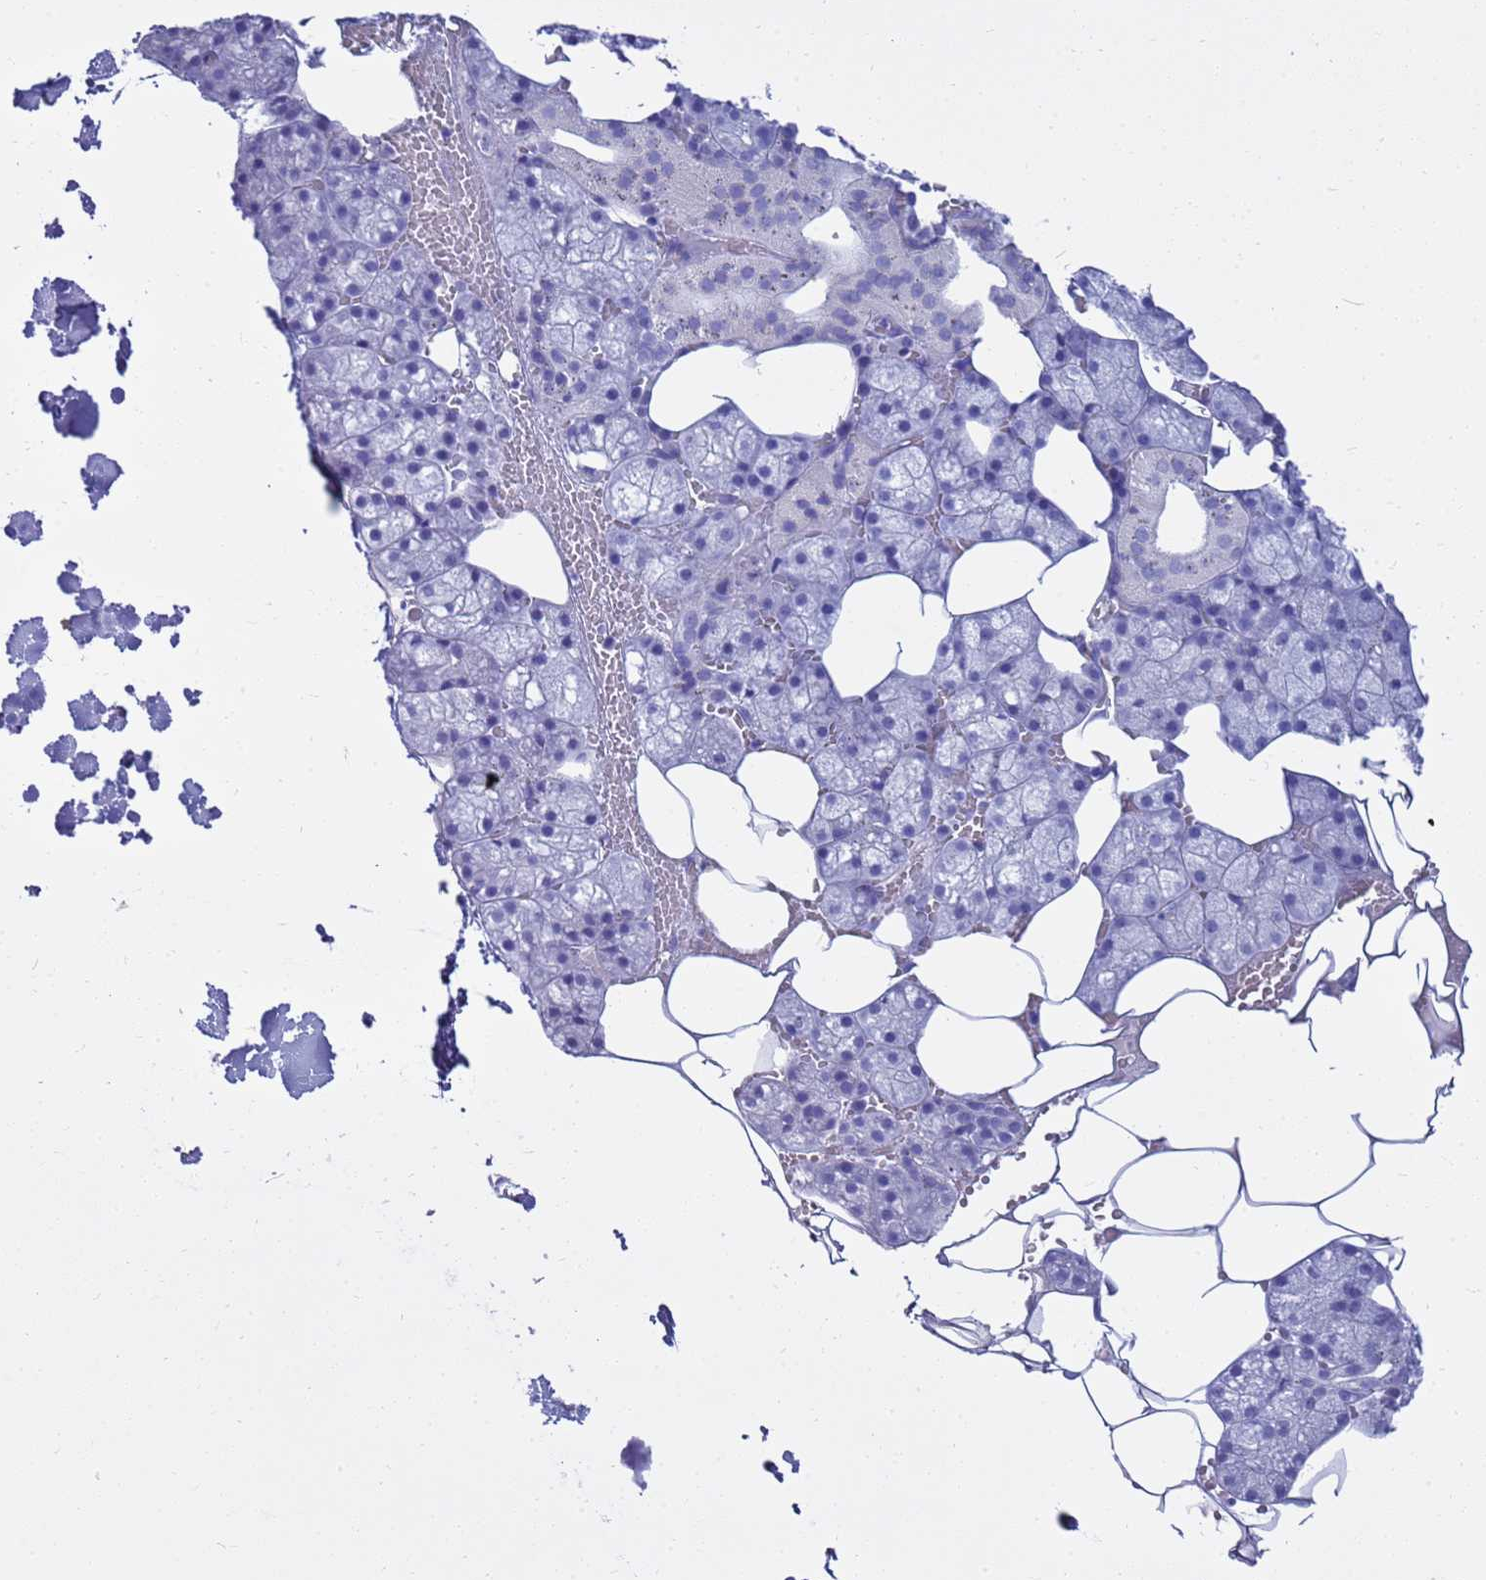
{"staining": {"intensity": "negative", "quantity": "none", "location": "none"}, "tissue": "salivary gland", "cell_type": "Glandular cells", "image_type": "normal", "snomed": [{"axis": "morphology", "description": "Normal tissue, NOS"}, {"axis": "topography", "description": "Salivary gland"}], "caption": "High power microscopy photomicrograph of an IHC photomicrograph of normal salivary gland, revealing no significant positivity in glandular cells.", "gene": "SYCN", "patient": {"sex": "male", "age": 62}}